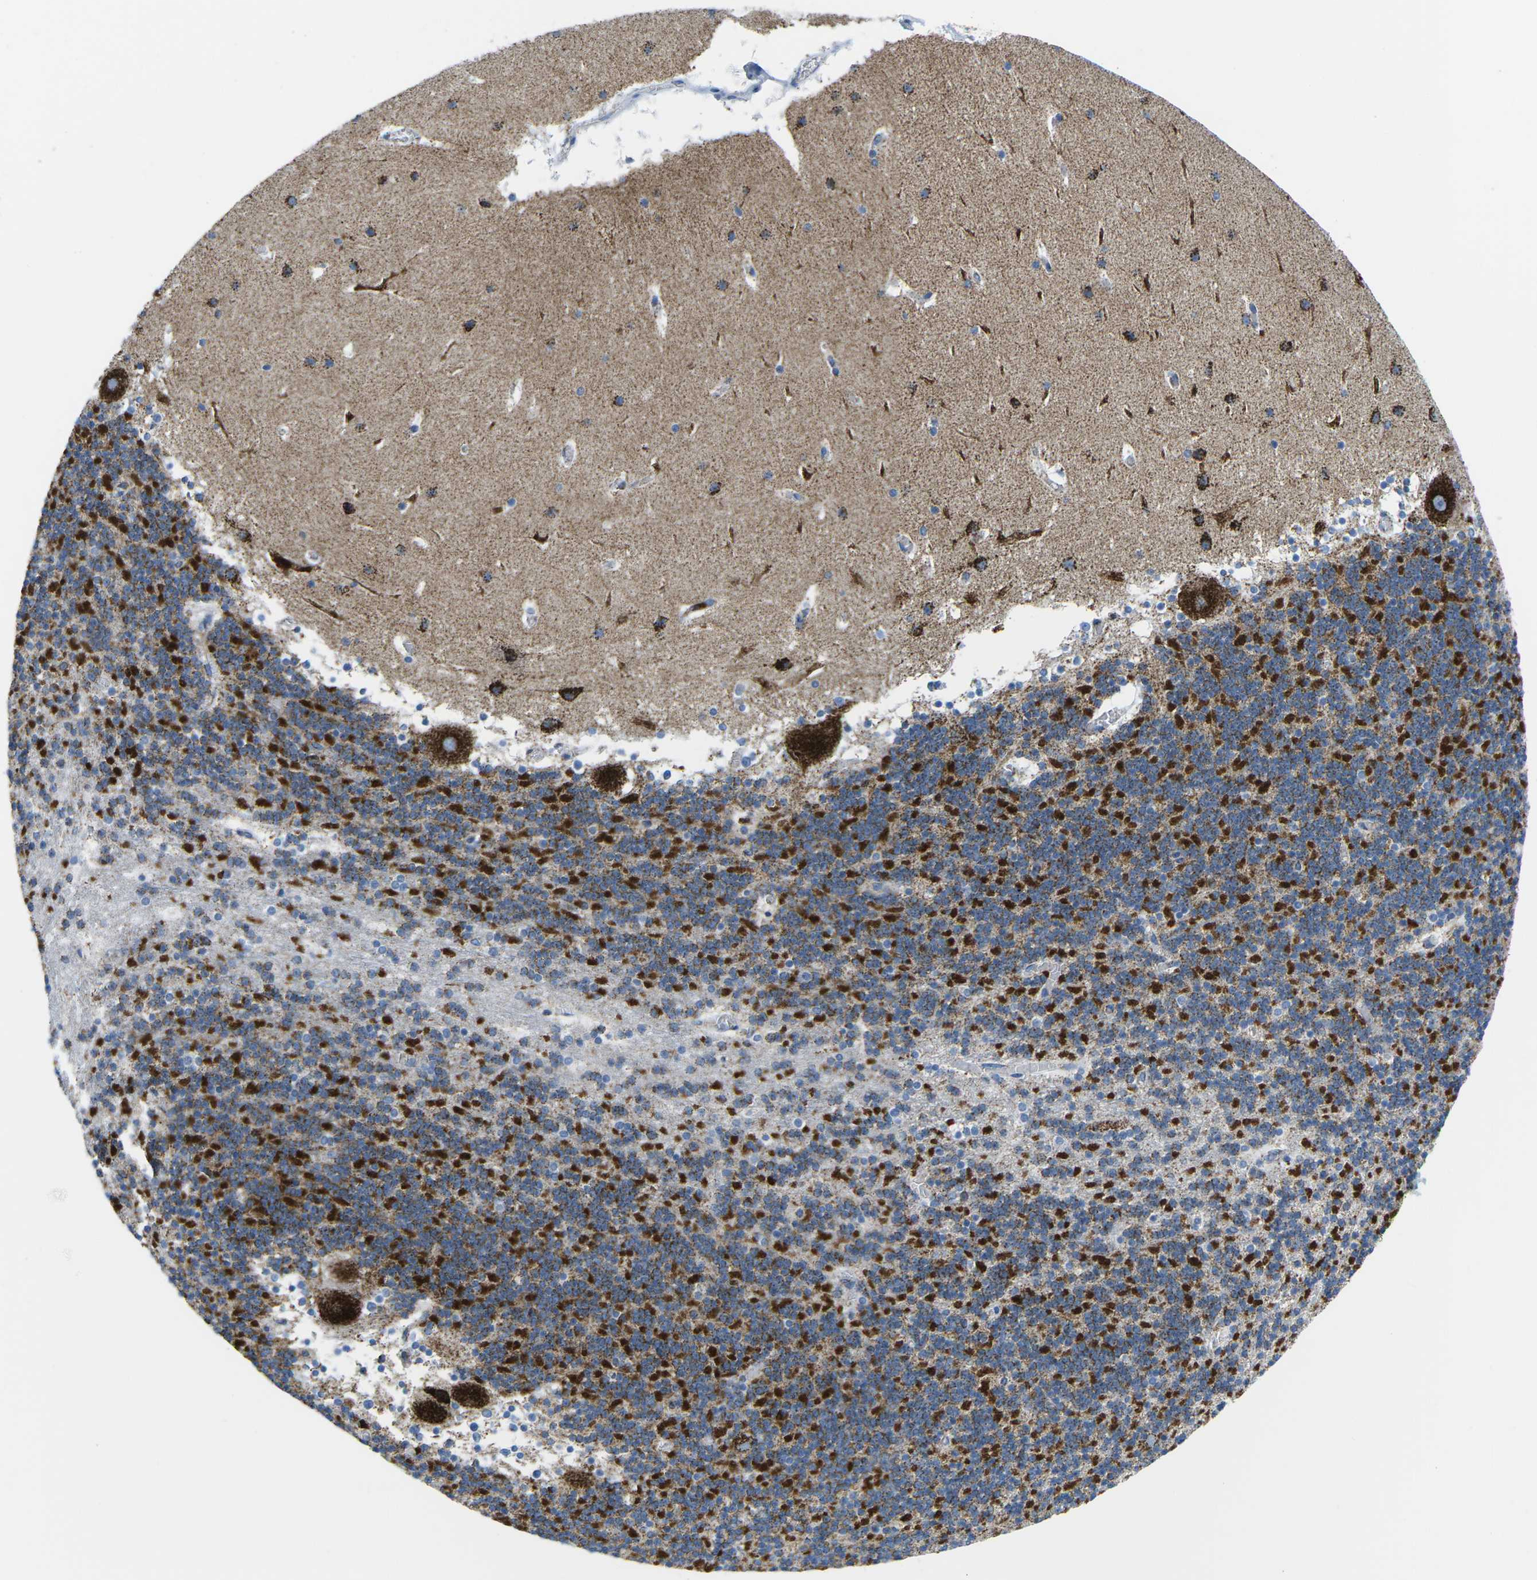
{"staining": {"intensity": "strong", "quantity": ">75%", "location": "cytoplasmic/membranous"}, "tissue": "cerebellum", "cell_type": "Cells in granular layer", "image_type": "normal", "snomed": [{"axis": "morphology", "description": "Normal tissue, NOS"}, {"axis": "topography", "description": "Cerebellum"}], "caption": "Immunohistochemical staining of unremarkable cerebellum shows high levels of strong cytoplasmic/membranous staining in approximately >75% of cells in granular layer.", "gene": "COX6C", "patient": {"sex": "male", "age": 45}}